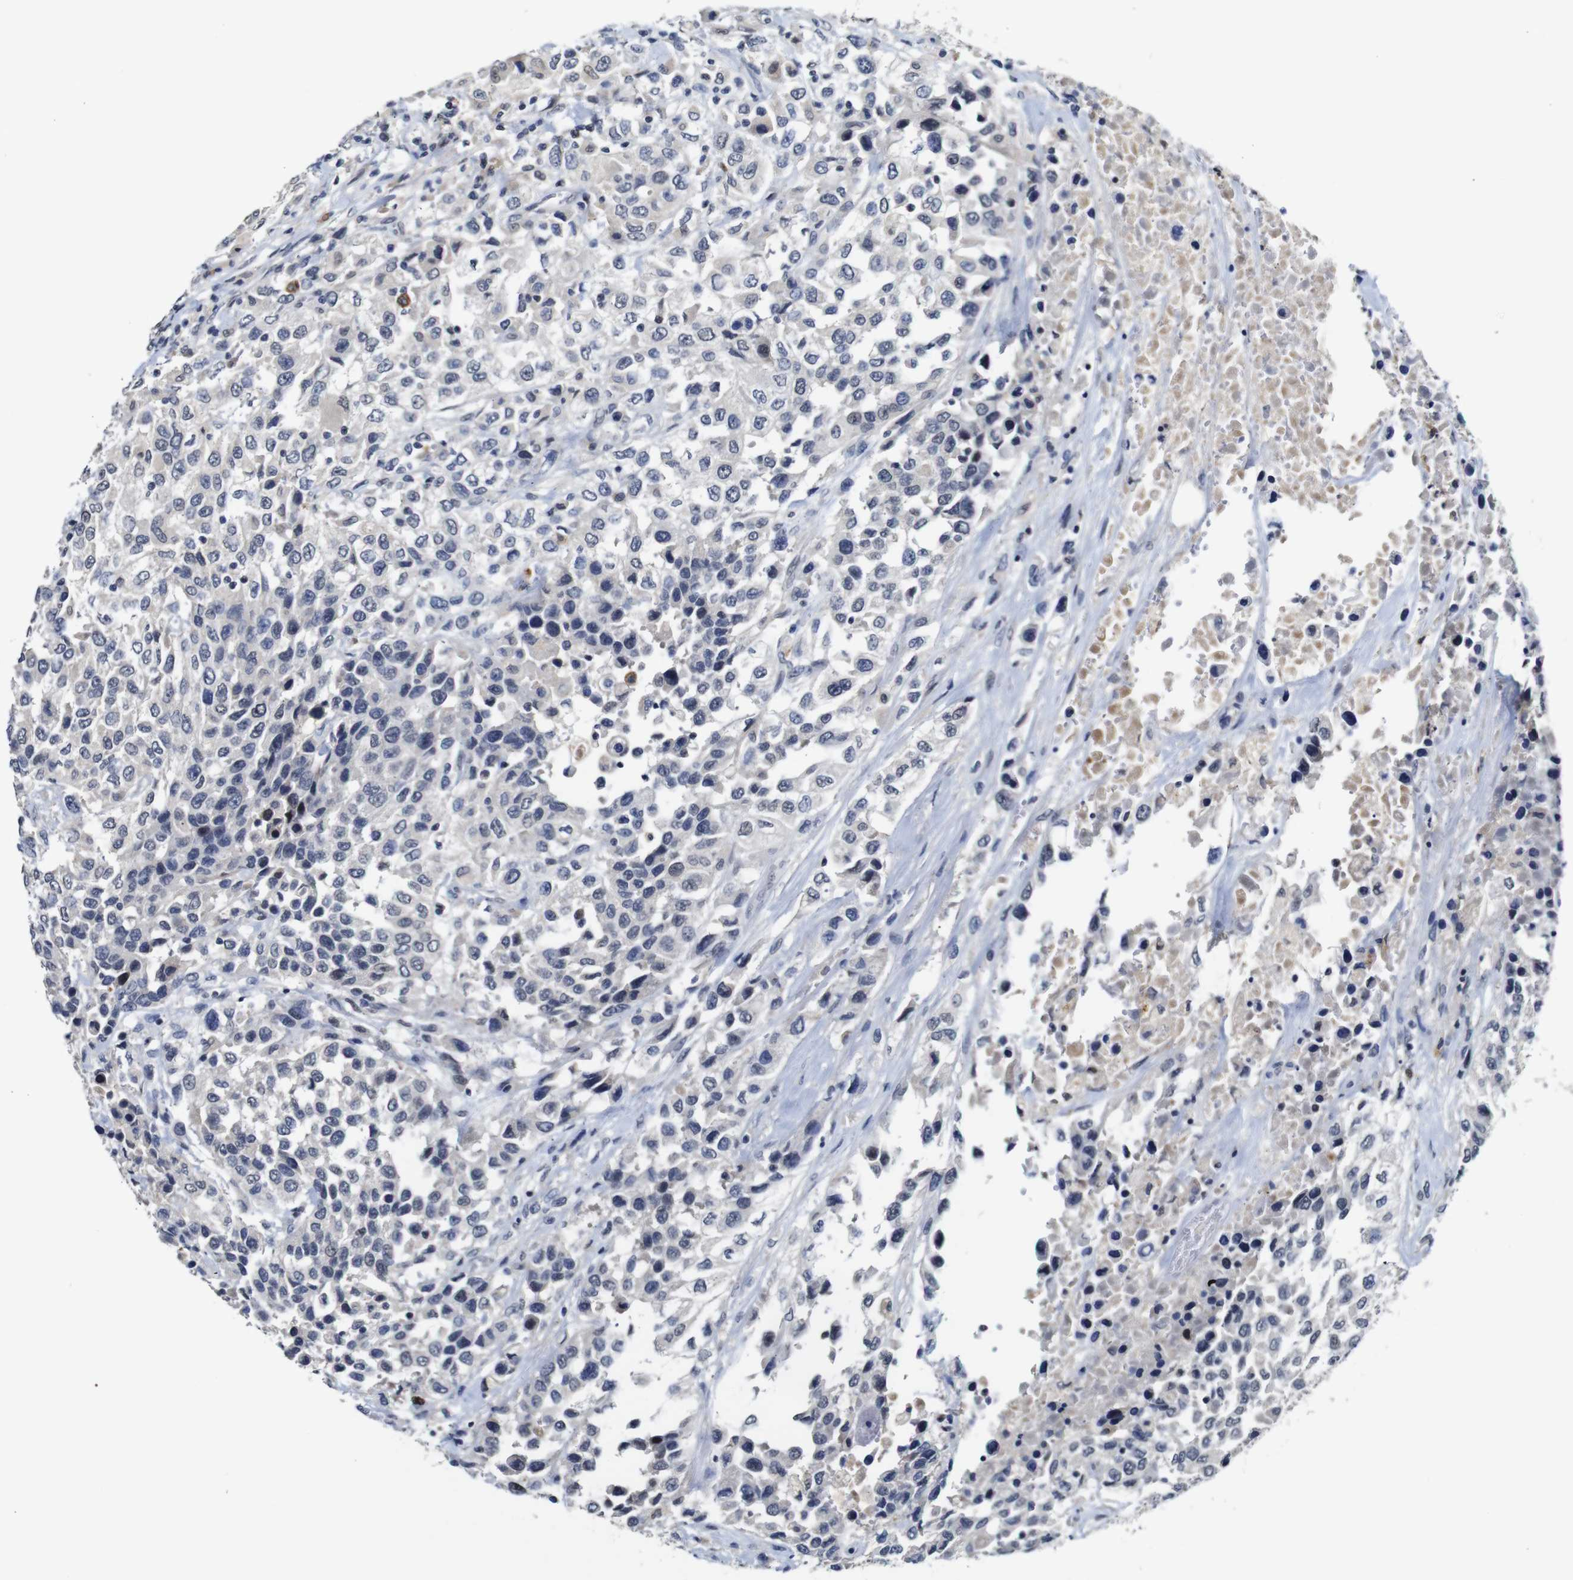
{"staining": {"intensity": "negative", "quantity": "none", "location": "none"}, "tissue": "urothelial cancer", "cell_type": "Tumor cells", "image_type": "cancer", "snomed": [{"axis": "morphology", "description": "Urothelial carcinoma, High grade"}, {"axis": "topography", "description": "Urinary bladder"}], "caption": "Histopathology image shows no significant protein expression in tumor cells of urothelial cancer. (DAB immunohistochemistry with hematoxylin counter stain).", "gene": "NTRK3", "patient": {"sex": "female", "age": 80}}